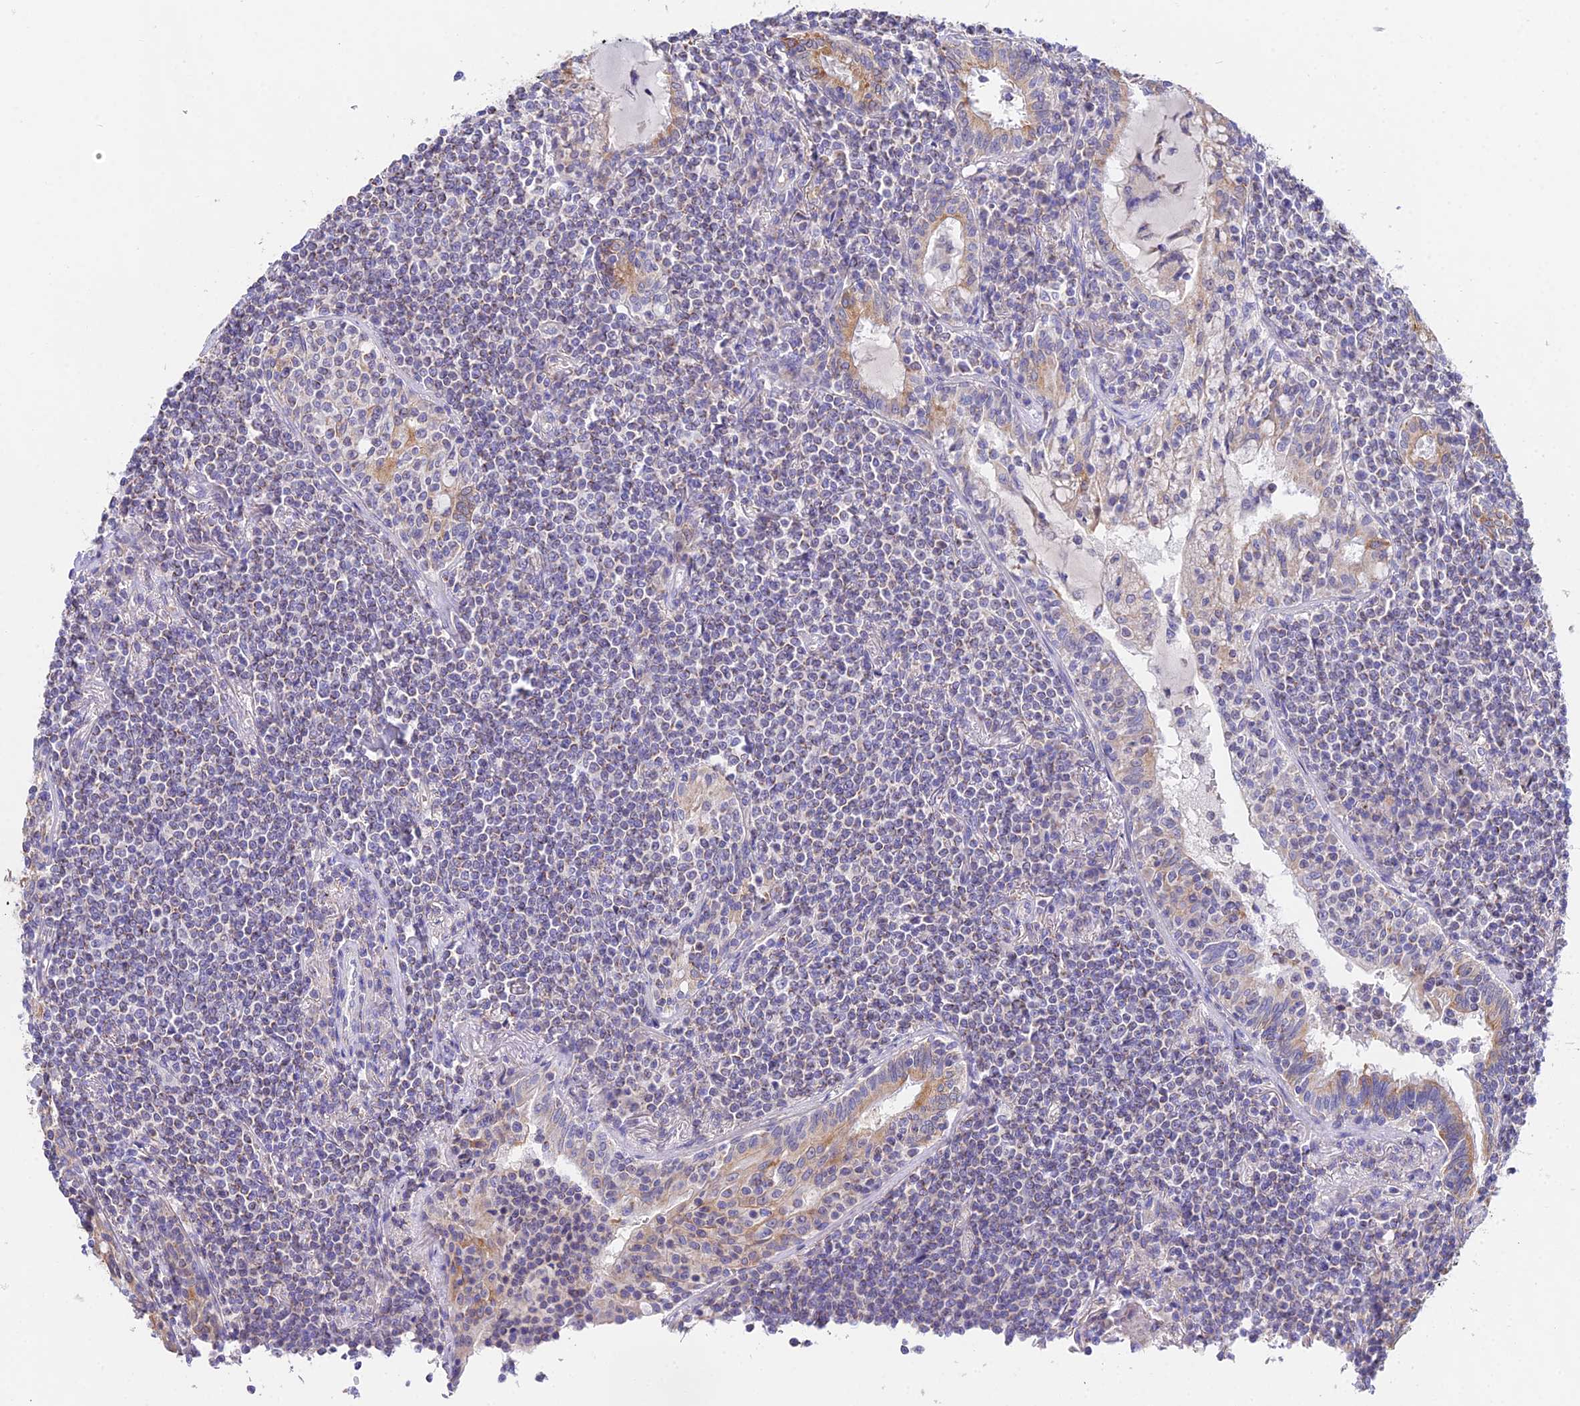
{"staining": {"intensity": "negative", "quantity": "none", "location": "none"}, "tissue": "lymphoma", "cell_type": "Tumor cells", "image_type": "cancer", "snomed": [{"axis": "morphology", "description": "Malignant lymphoma, non-Hodgkin's type, Low grade"}, {"axis": "topography", "description": "Lung"}], "caption": "IHC of malignant lymphoma, non-Hodgkin's type (low-grade) reveals no staining in tumor cells. (DAB (3,3'-diaminobenzidine) IHC with hematoxylin counter stain).", "gene": "PPP2R2C", "patient": {"sex": "female", "age": 71}}